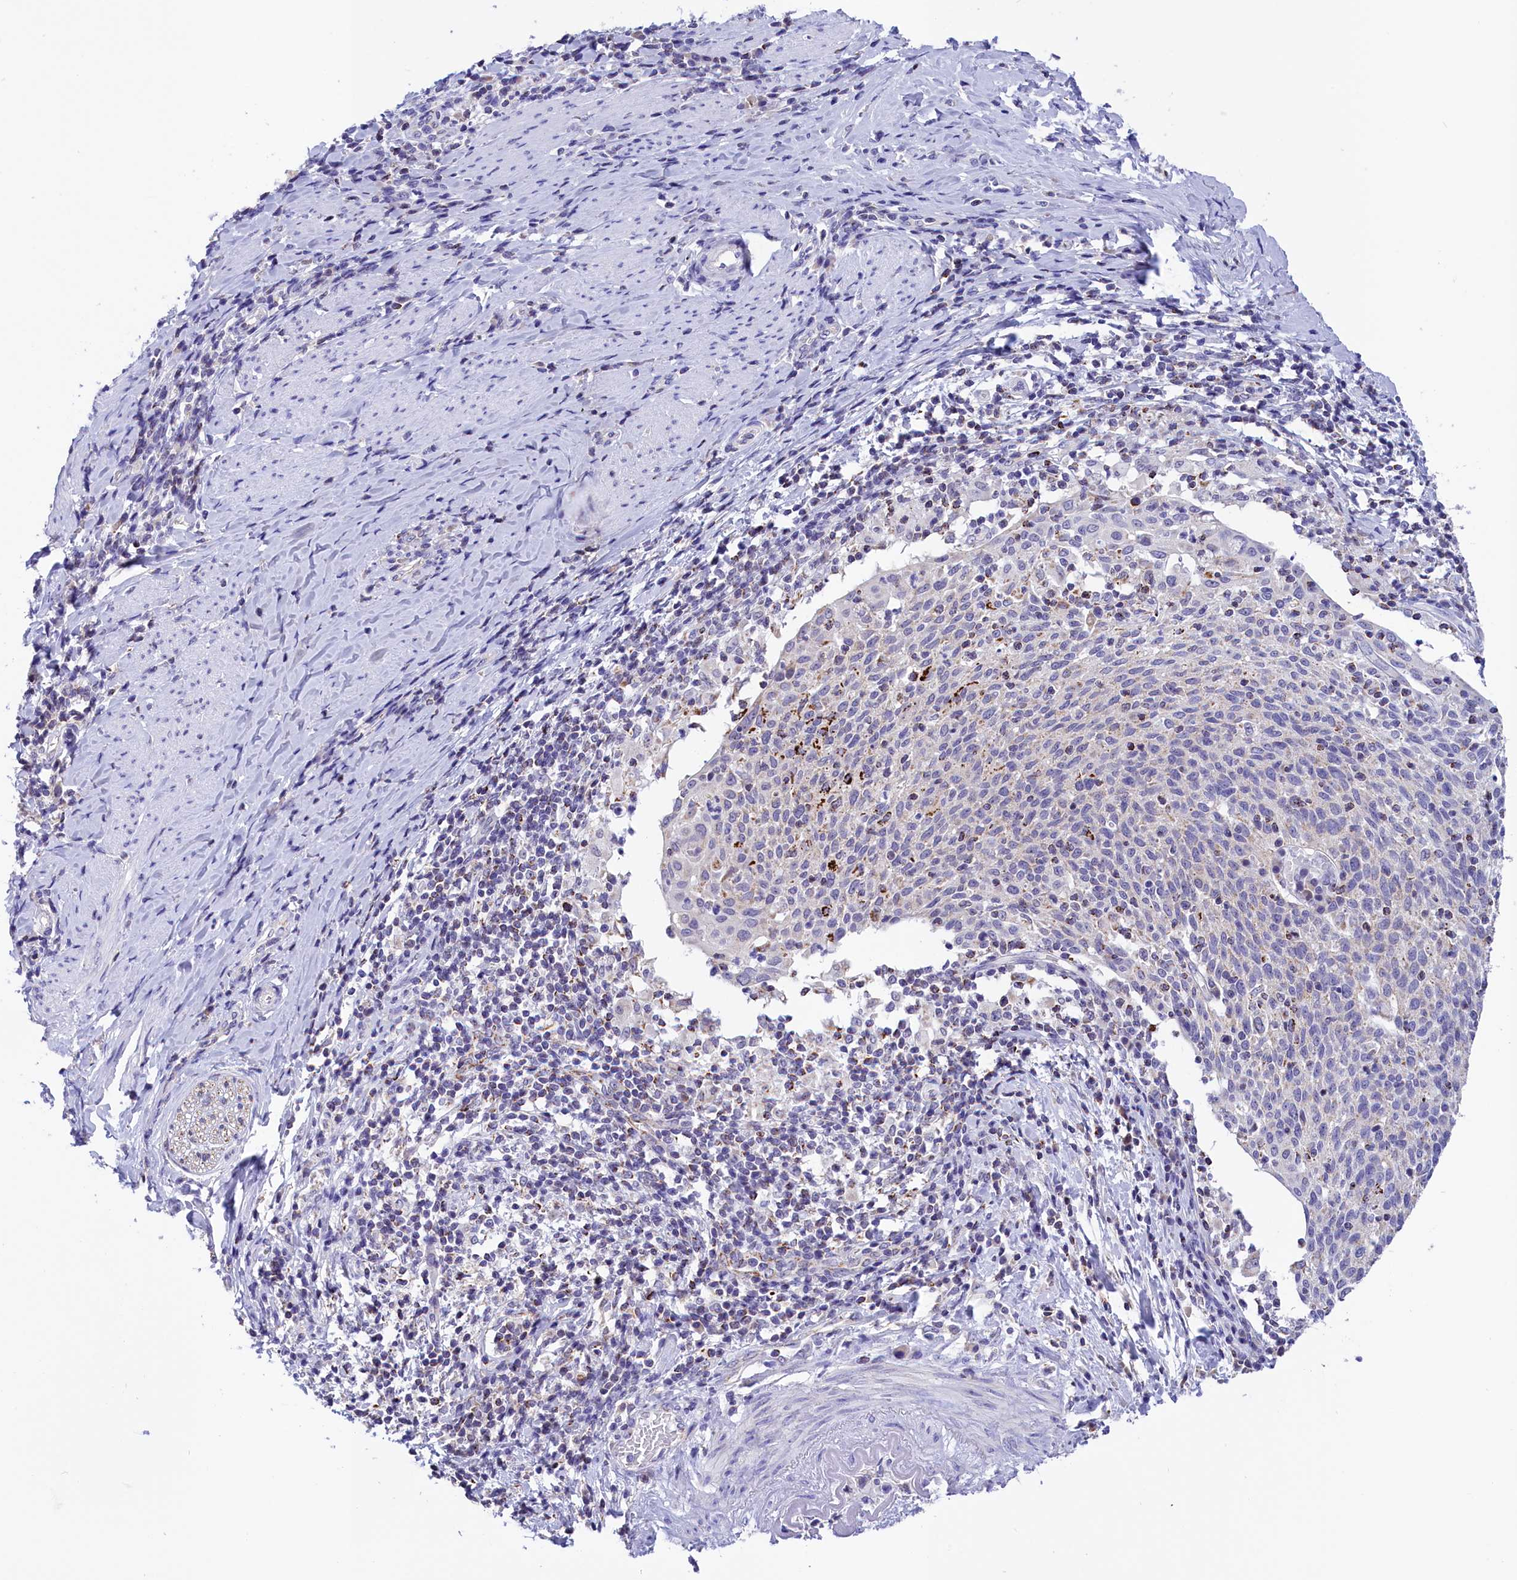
{"staining": {"intensity": "negative", "quantity": "none", "location": "none"}, "tissue": "cervical cancer", "cell_type": "Tumor cells", "image_type": "cancer", "snomed": [{"axis": "morphology", "description": "Squamous cell carcinoma, NOS"}, {"axis": "topography", "description": "Cervix"}], "caption": "High power microscopy micrograph of an immunohistochemistry (IHC) histopathology image of cervical cancer, revealing no significant expression in tumor cells.", "gene": "ABAT", "patient": {"sex": "female", "age": 52}}